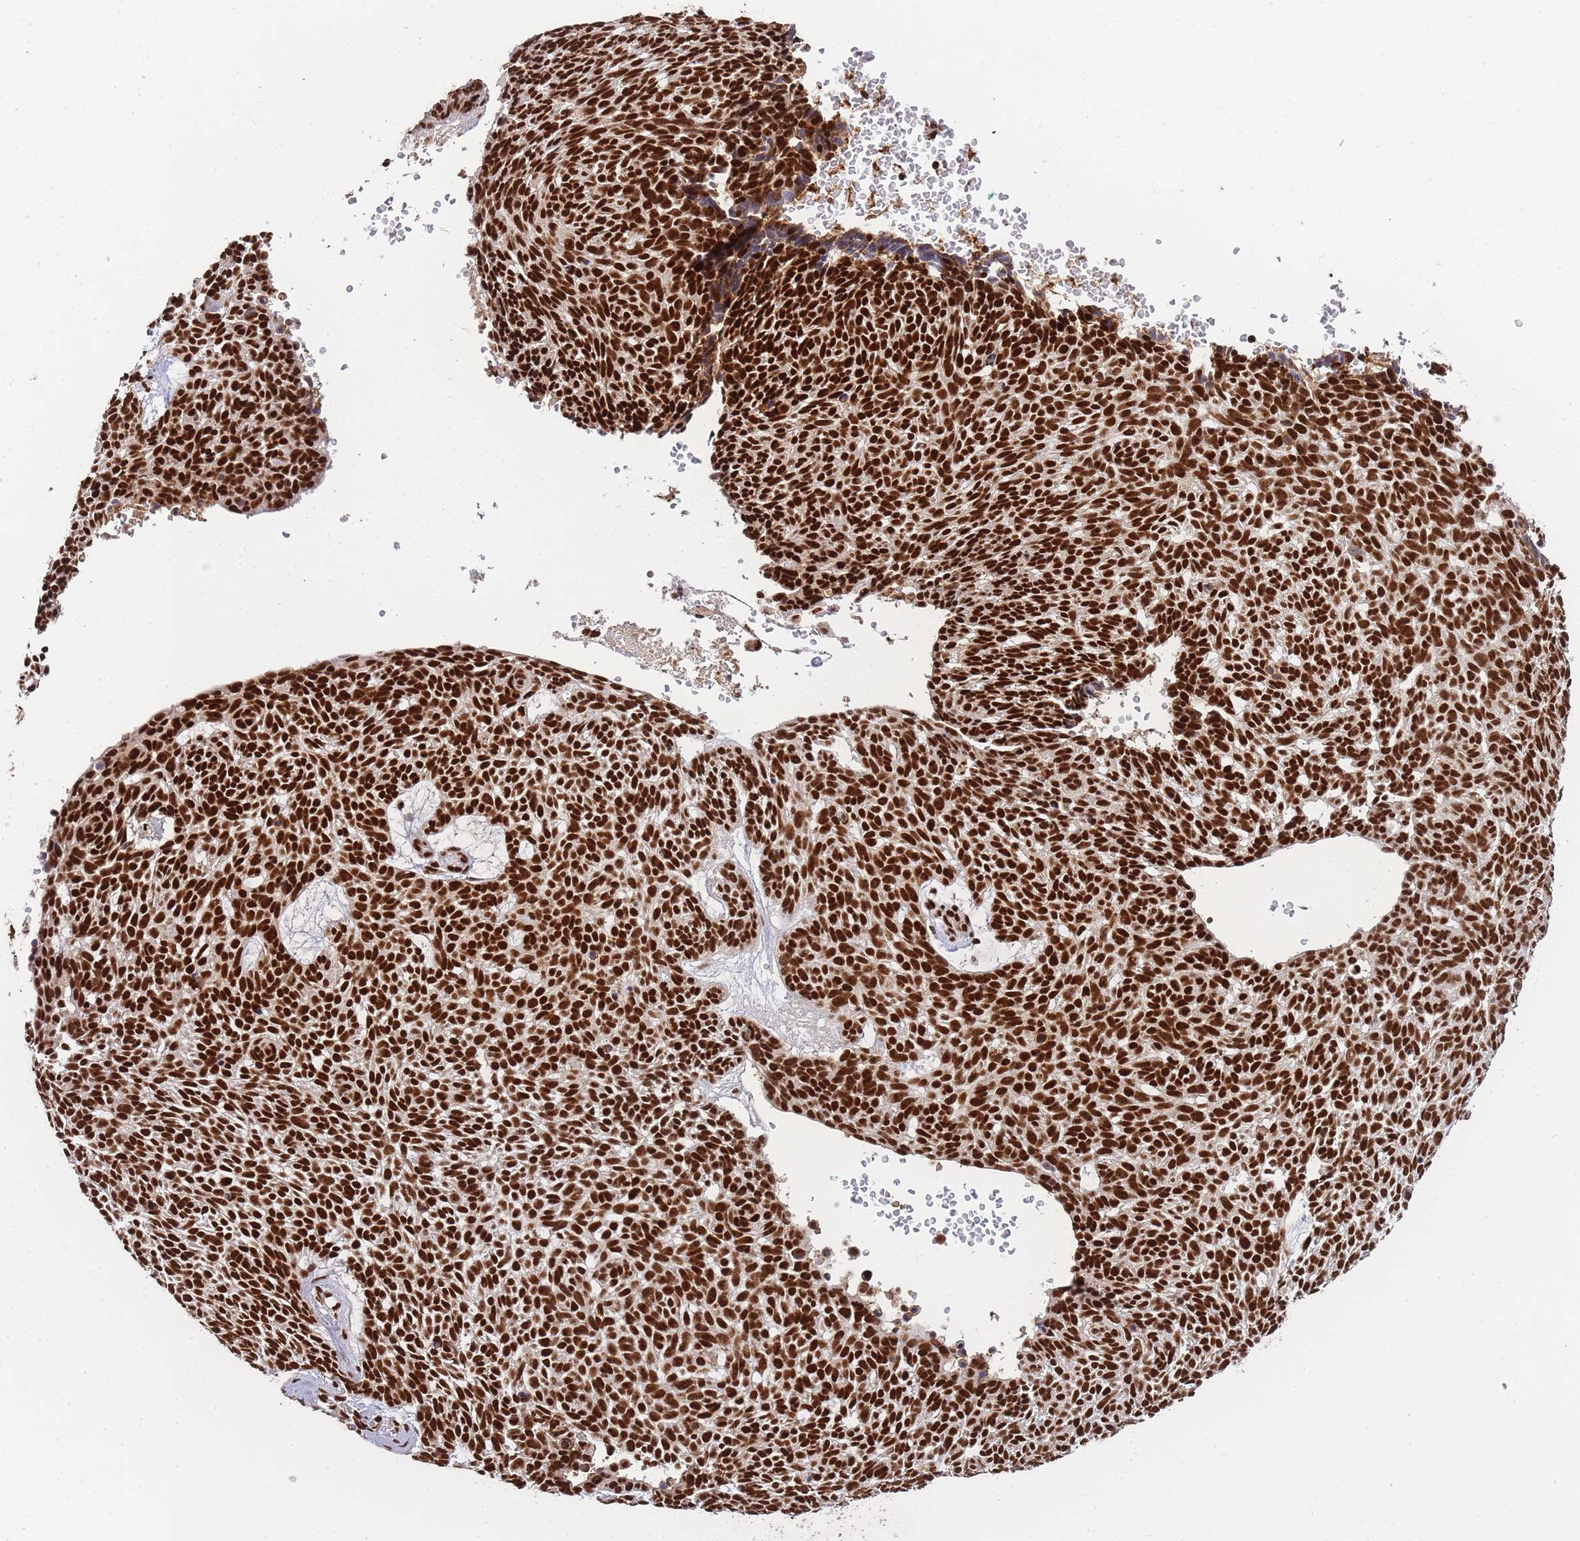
{"staining": {"intensity": "strong", "quantity": ">75%", "location": "nuclear"}, "tissue": "skin cancer", "cell_type": "Tumor cells", "image_type": "cancer", "snomed": [{"axis": "morphology", "description": "Basal cell carcinoma"}, {"axis": "topography", "description": "Skin"}], "caption": "Protein expression analysis of human basal cell carcinoma (skin) reveals strong nuclear staining in approximately >75% of tumor cells.", "gene": "PRKDC", "patient": {"sex": "male", "age": 61}}